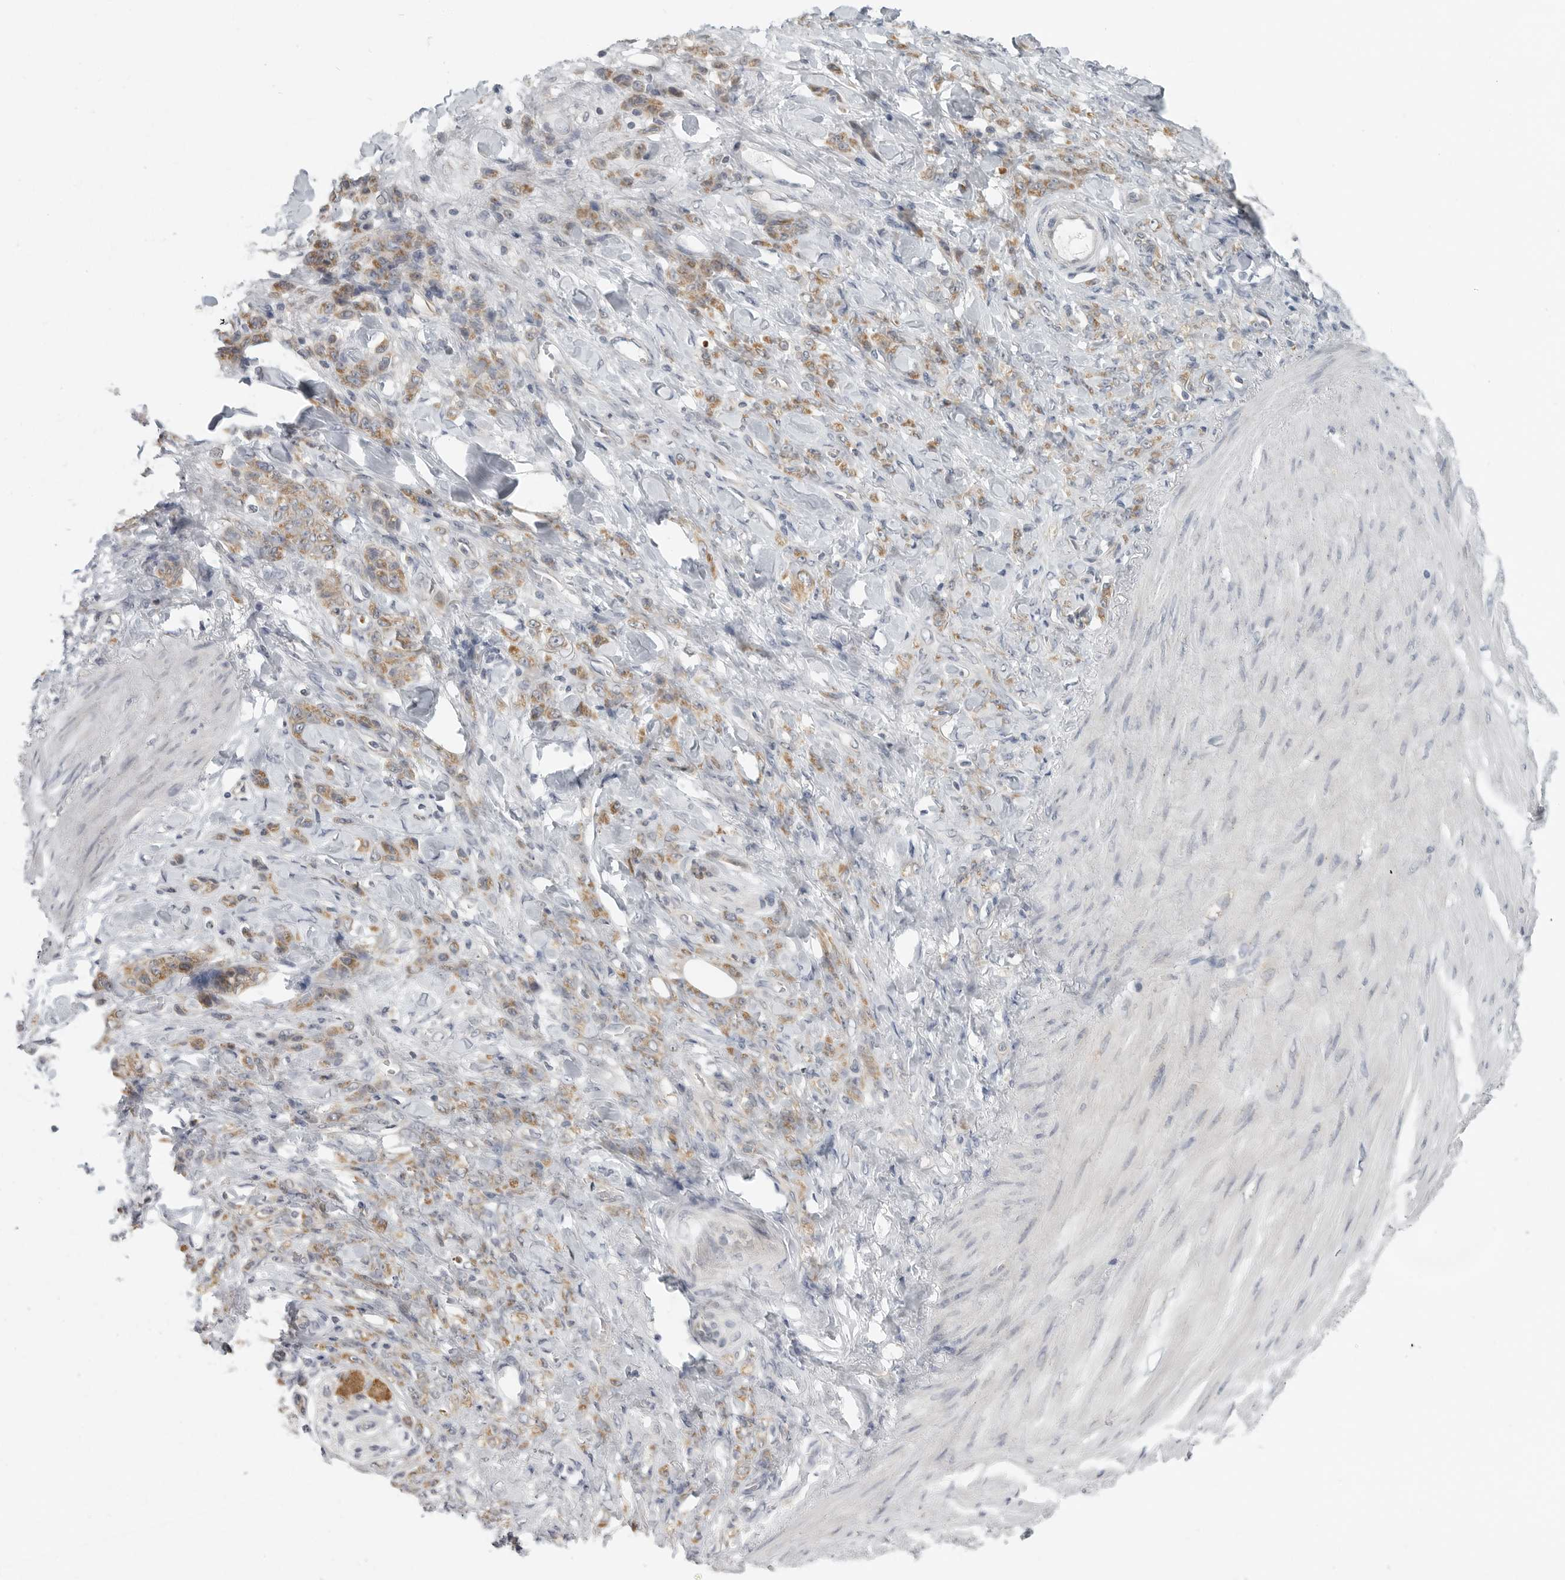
{"staining": {"intensity": "moderate", "quantity": ">75%", "location": "cytoplasmic/membranous"}, "tissue": "stomach cancer", "cell_type": "Tumor cells", "image_type": "cancer", "snomed": [{"axis": "morphology", "description": "Normal tissue, NOS"}, {"axis": "morphology", "description": "Adenocarcinoma, NOS"}, {"axis": "topography", "description": "Stomach"}], "caption": "Protein expression analysis of stomach cancer (adenocarcinoma) reveals moderate cytoplasmic/membranous positivity in approximately >75% of tumor cells.", "gene": "IL12RB2", "patient": {"sex": "male", "age": 82}}